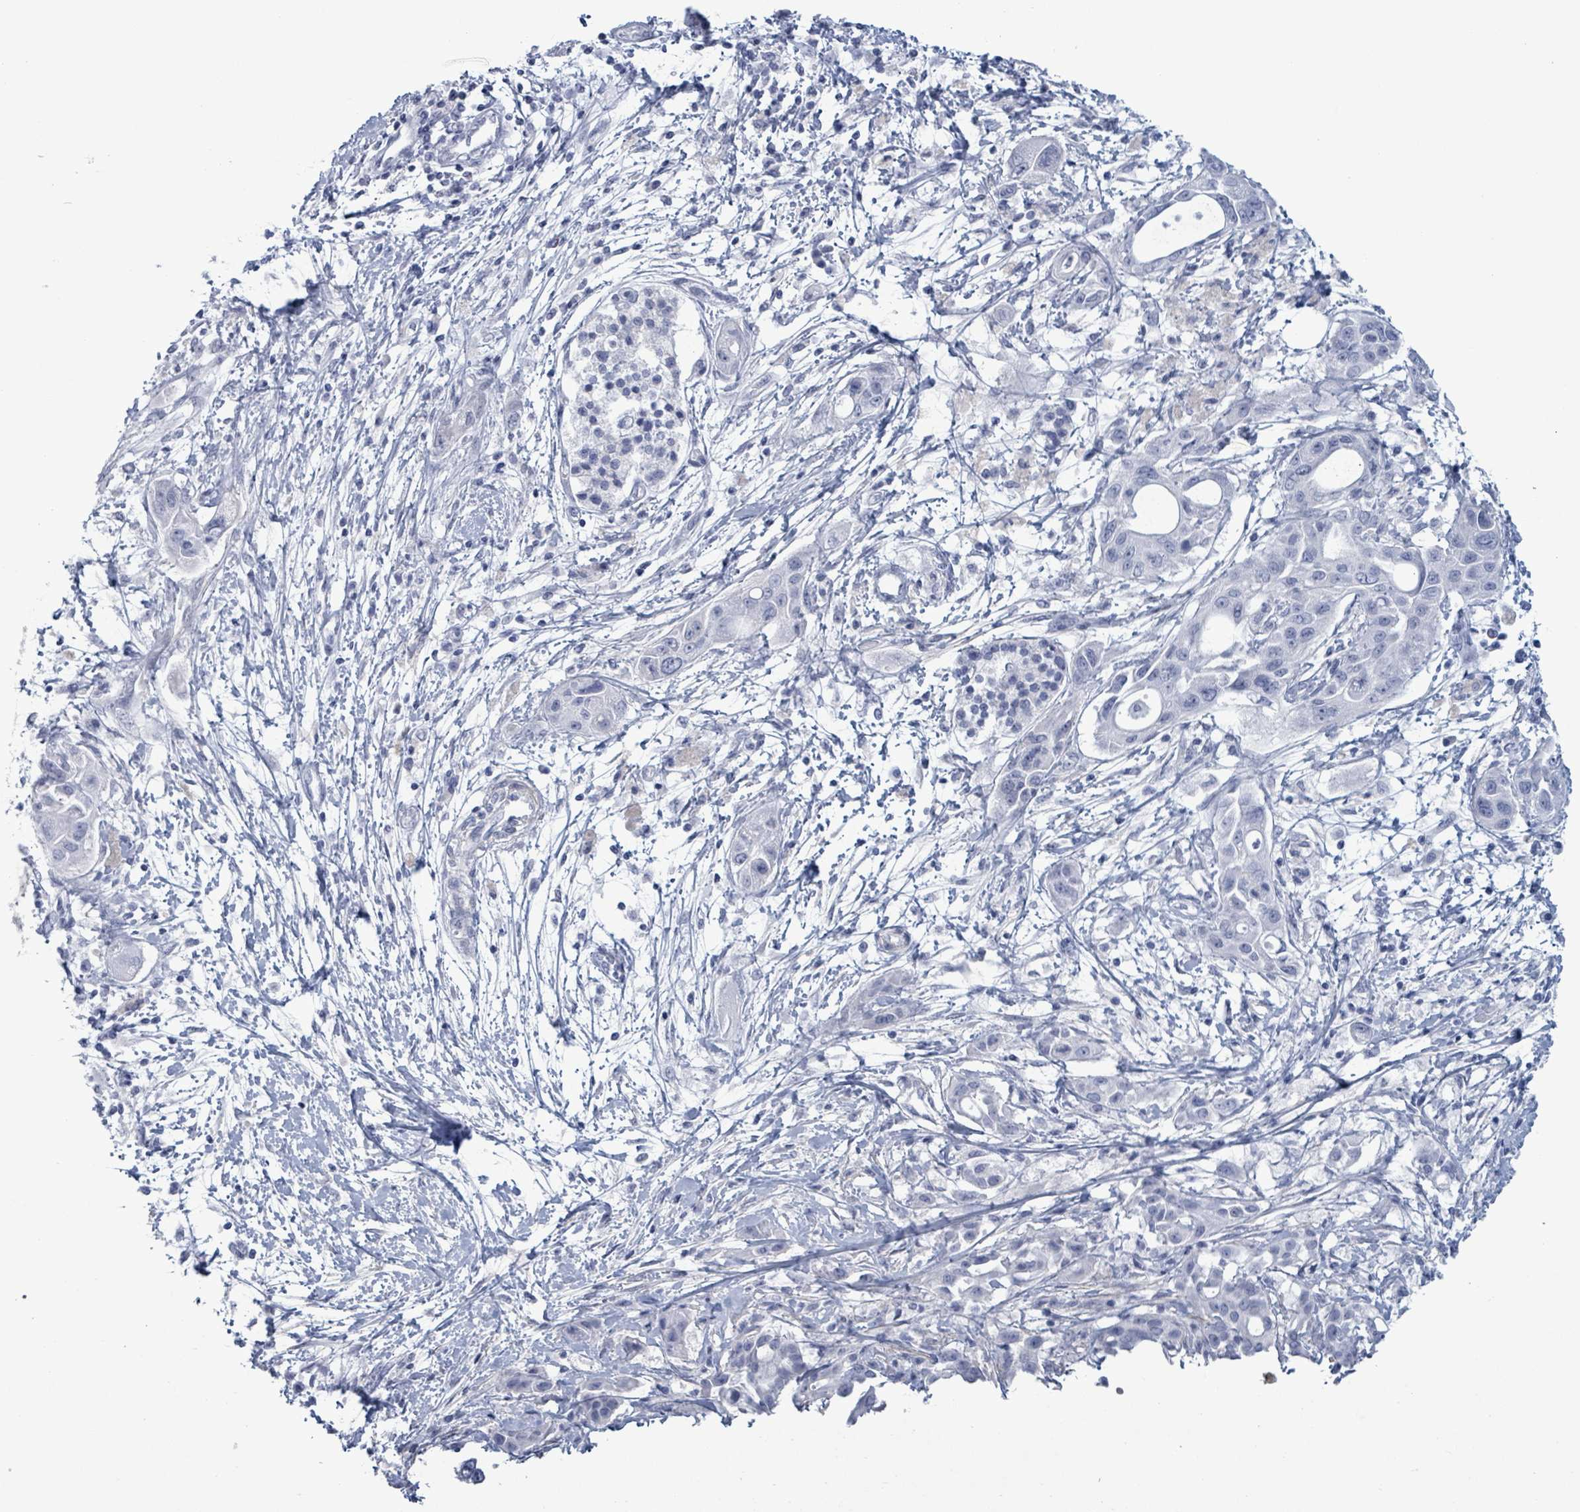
{"staining": {"intensity": "negative", "quantity": "none", "location": "none"}, "tissue": "pancreatic cancer", "cell_type": "Tumor cells", "image_type": "cancer", "snomed": [{"axis": "morphology", "description": "Adenocarcinoma, NOS"}, {"axis": "topography", "description": "Pancreas"}], "caption": "The histopathology image demonstrates no staining of tumor cells in pancreatic adenocarcinoma.", "gene": "ZNF771", "patient": {"sex": "male", "age": 68}}